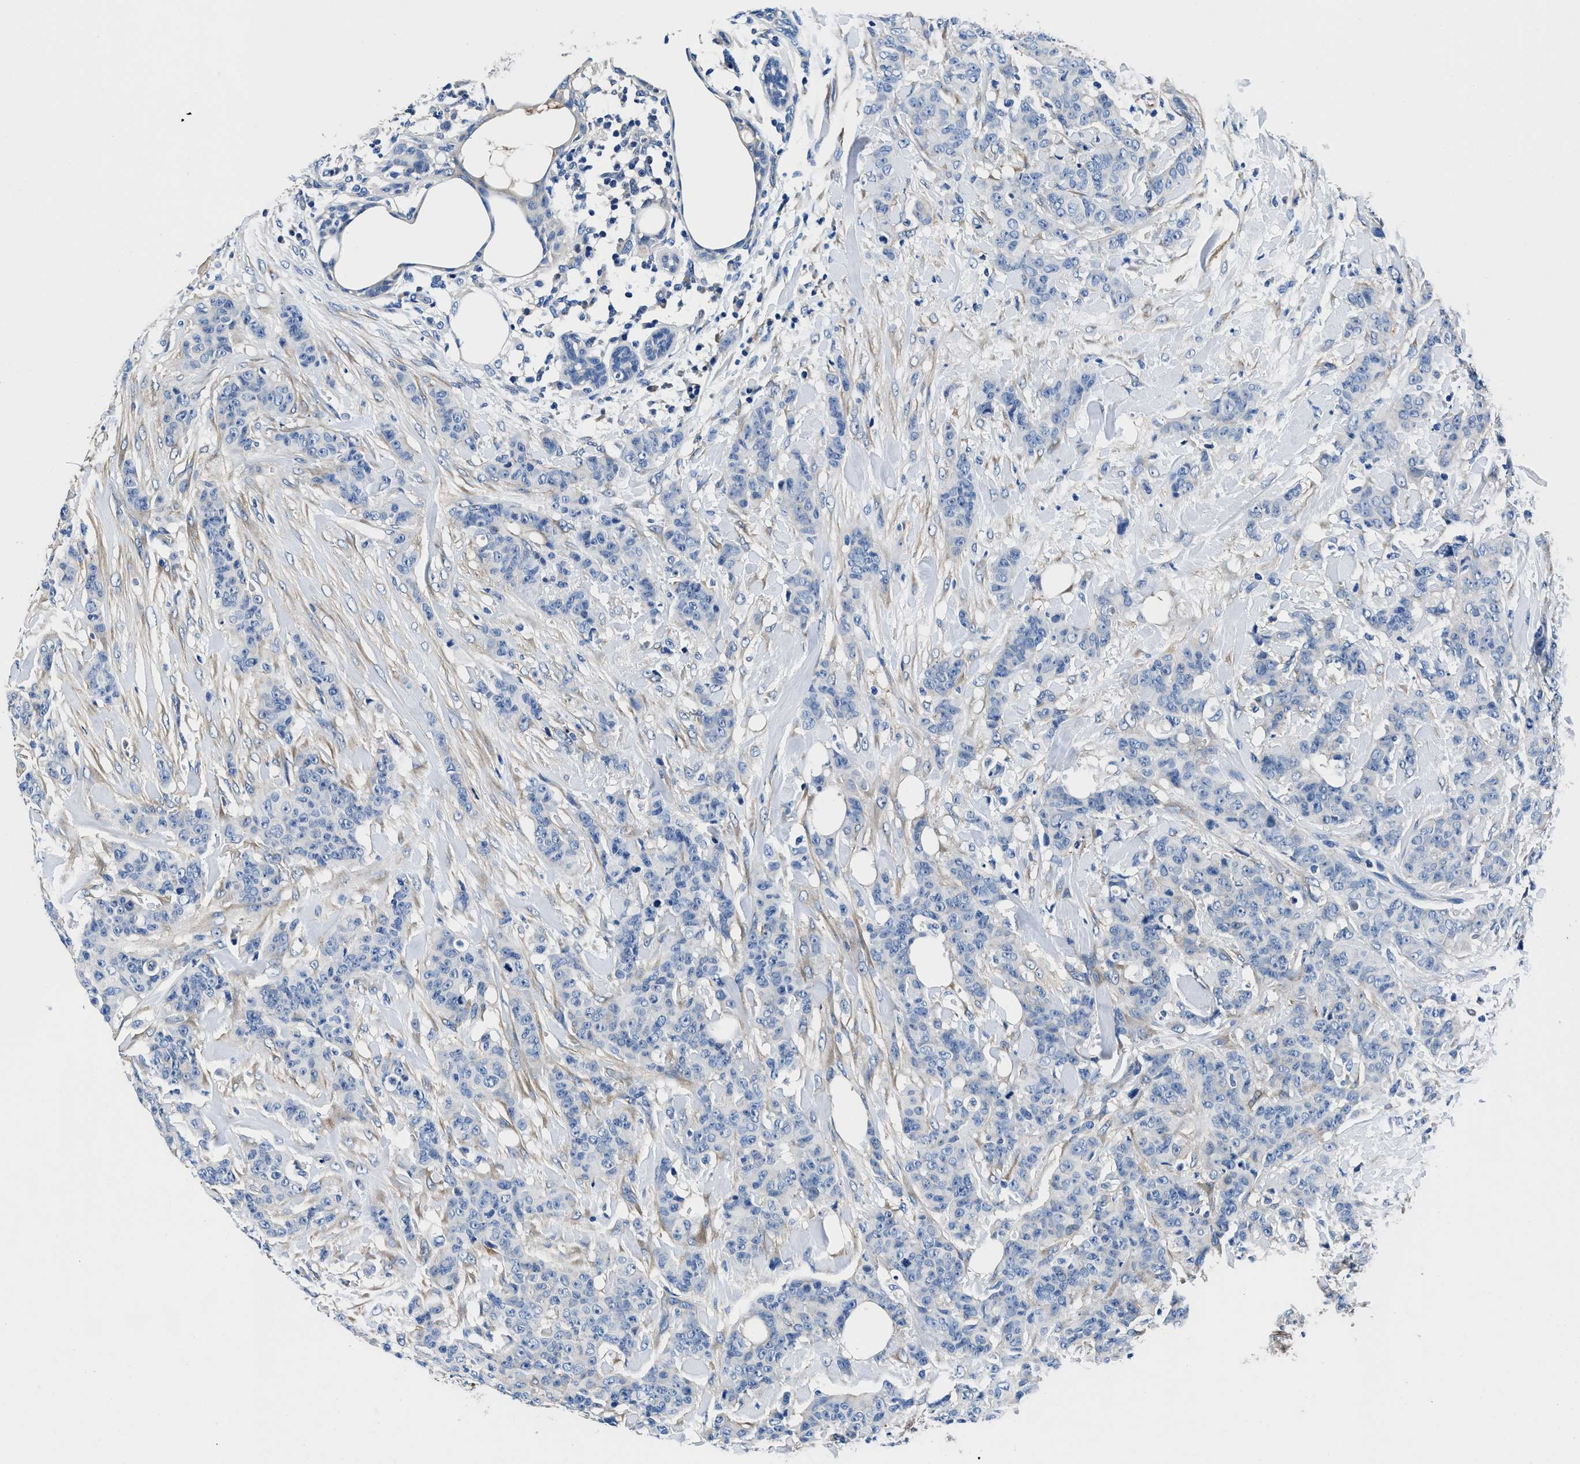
{"staining": {"intensity": "negative", "quantity": "none", "location": "none"}, "tissue": "breast cancer", "cell_type": "Tumor cells", "image_type": "cancer", "snomed": [{"axis": "morphology", "description": "Normal tissue, NOS"}, {"axis": "morphology", "description": "Duct carcinoma"}, {"axis": "topography", "description": "Breast"}], "caption": "A high-resolution photomicrograph shows IHC staining of breast cancer, which exhibits no significant expression in tumor cells.", "gene": "NEU1", "patient": {"sex": "female", "age": 40}}